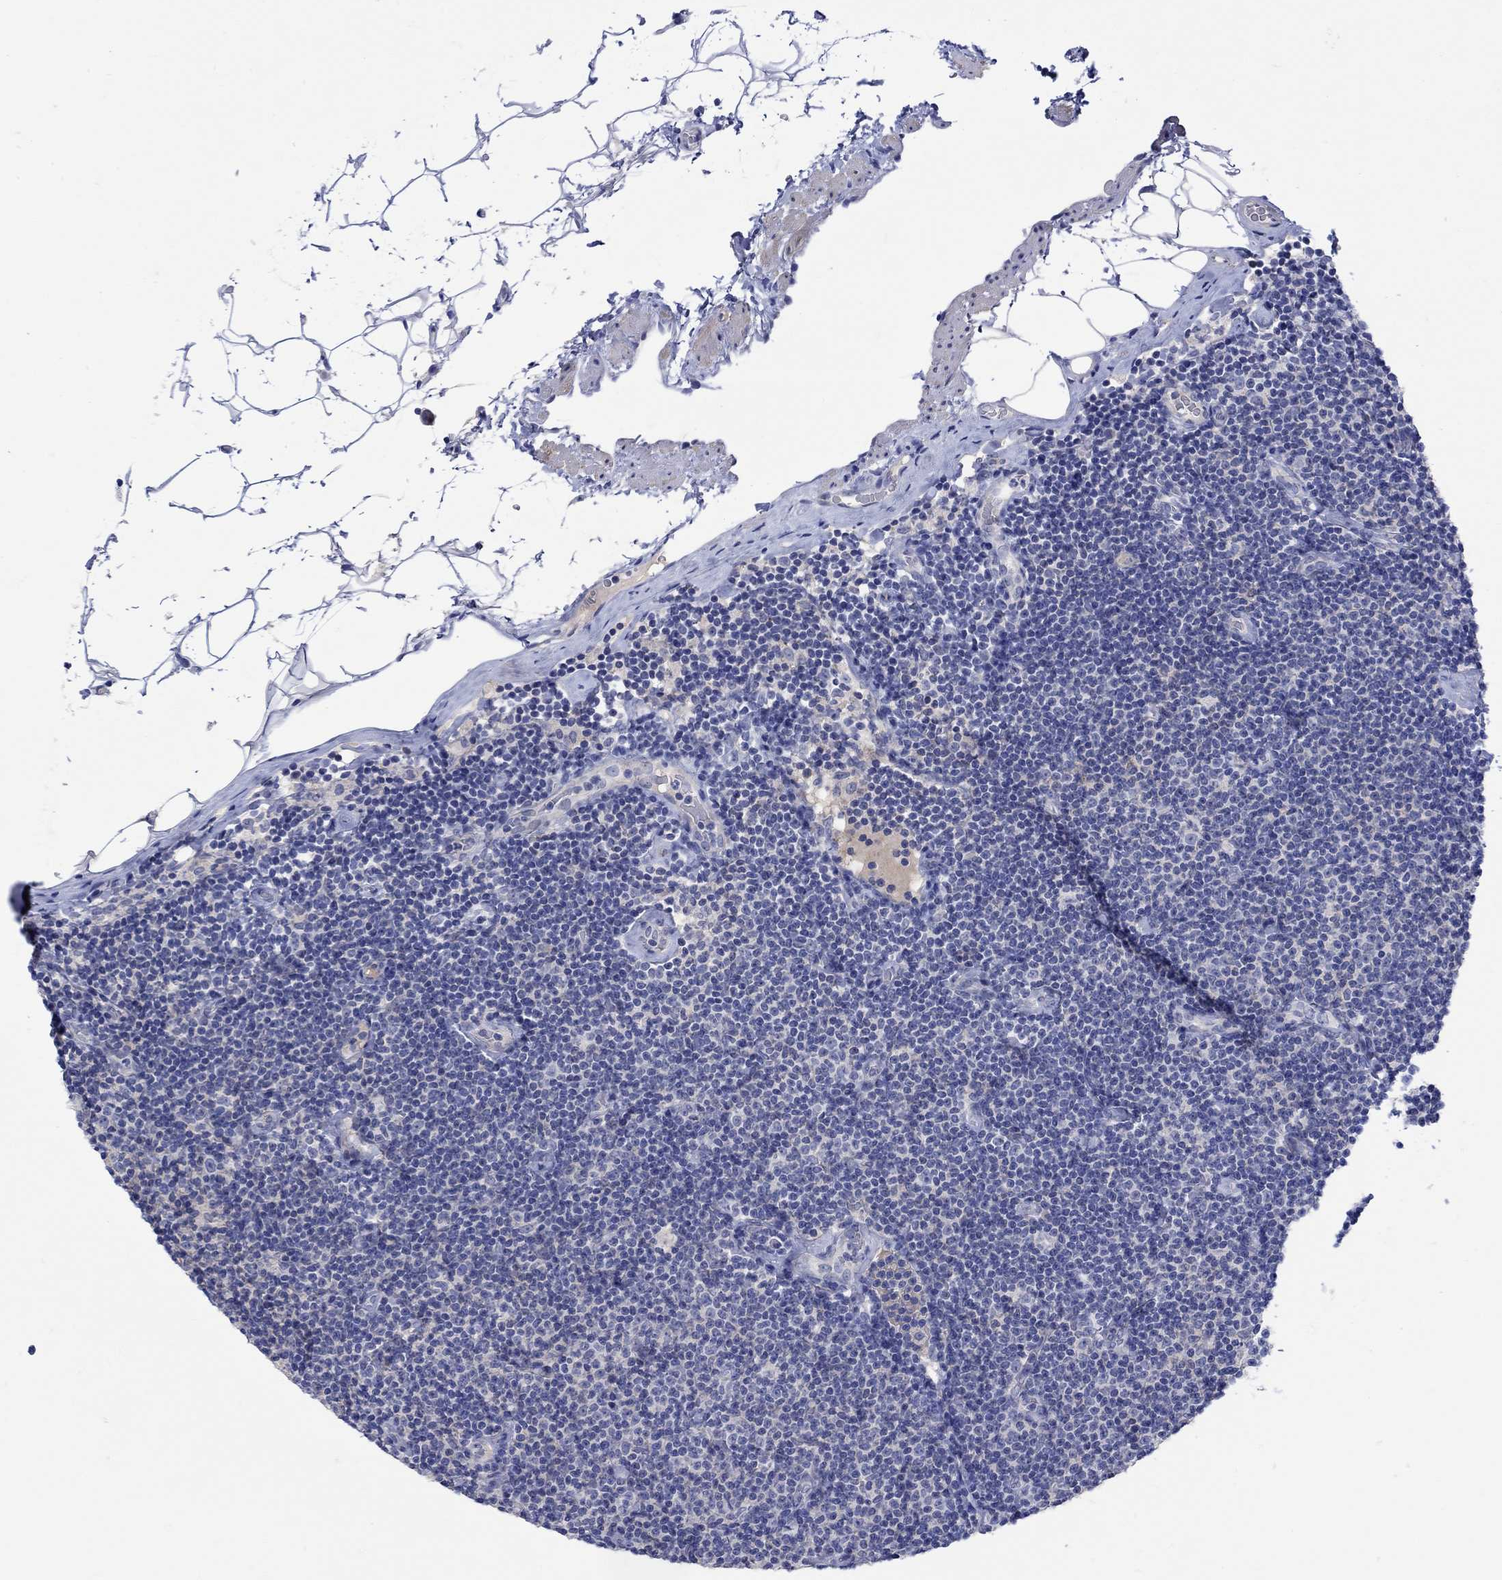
{"staining": {"intensity": "negative", "quantity": "none", "location": "none"}, "tissue": "lymphoma", "cell_type": "Tumor cells", "image_type": "cancer", "snomed": [{"axis": "morphology", "description": "Malignant lymphoma, non-Hodgkin's type, Low grade"}, {"axis": "topography", "description": "Lymph node"}], "caption": "A high-resolution micrograph shows immunohistochemistry staining of lymphoma, which reveals no significant expression in tumor cells. (Brightfield microscopy of DAB (3,3'-diaminobenzidine) immunohistochemistry (IHC) at high magnification).", "gene": "MSI1", "patient": {"sex": "male", "age": 81}}